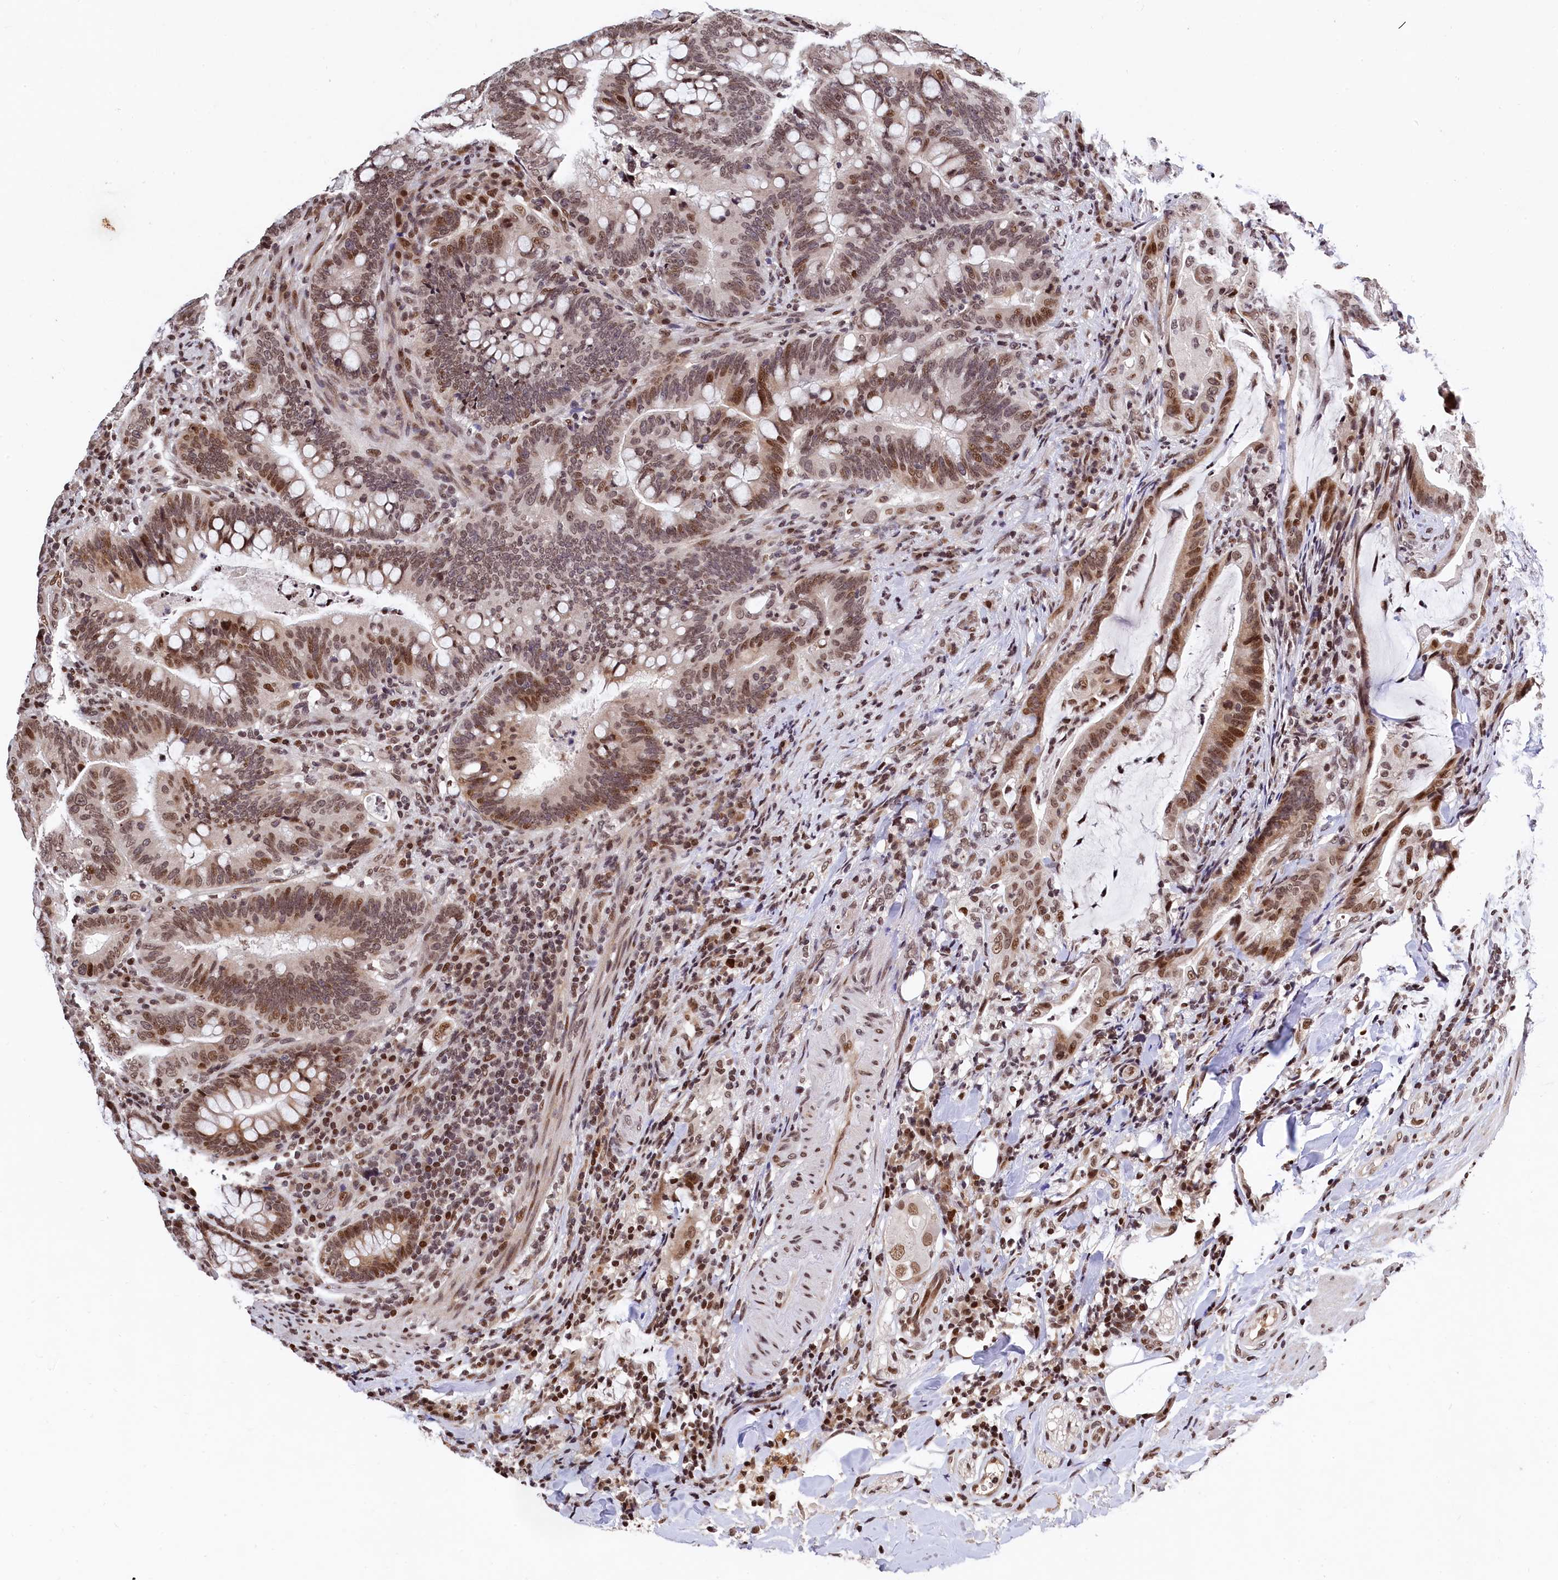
{"staining": {"intensity": "moderate", "quantity": ">75%", "location": "cytoplasmic/membranous,nuclear"}, "tissue": "colorectal cancer", "cell_type": "Tumor cells", "image_type": "cancer", "snomed": [{"axis": "morphology", "description": "Adenocarcinoma, NOS"}, {"axis": "topography", "description": "Colon"}], "caption": "A micrograph of human adenocarcinoma (colorectal) stained for a protein shows moderate cytoplasmic/membranous and nuclear brown staining in tumor cells.", "gene": "FAM217B", "patient": {"sex": "female", "age": 66}}